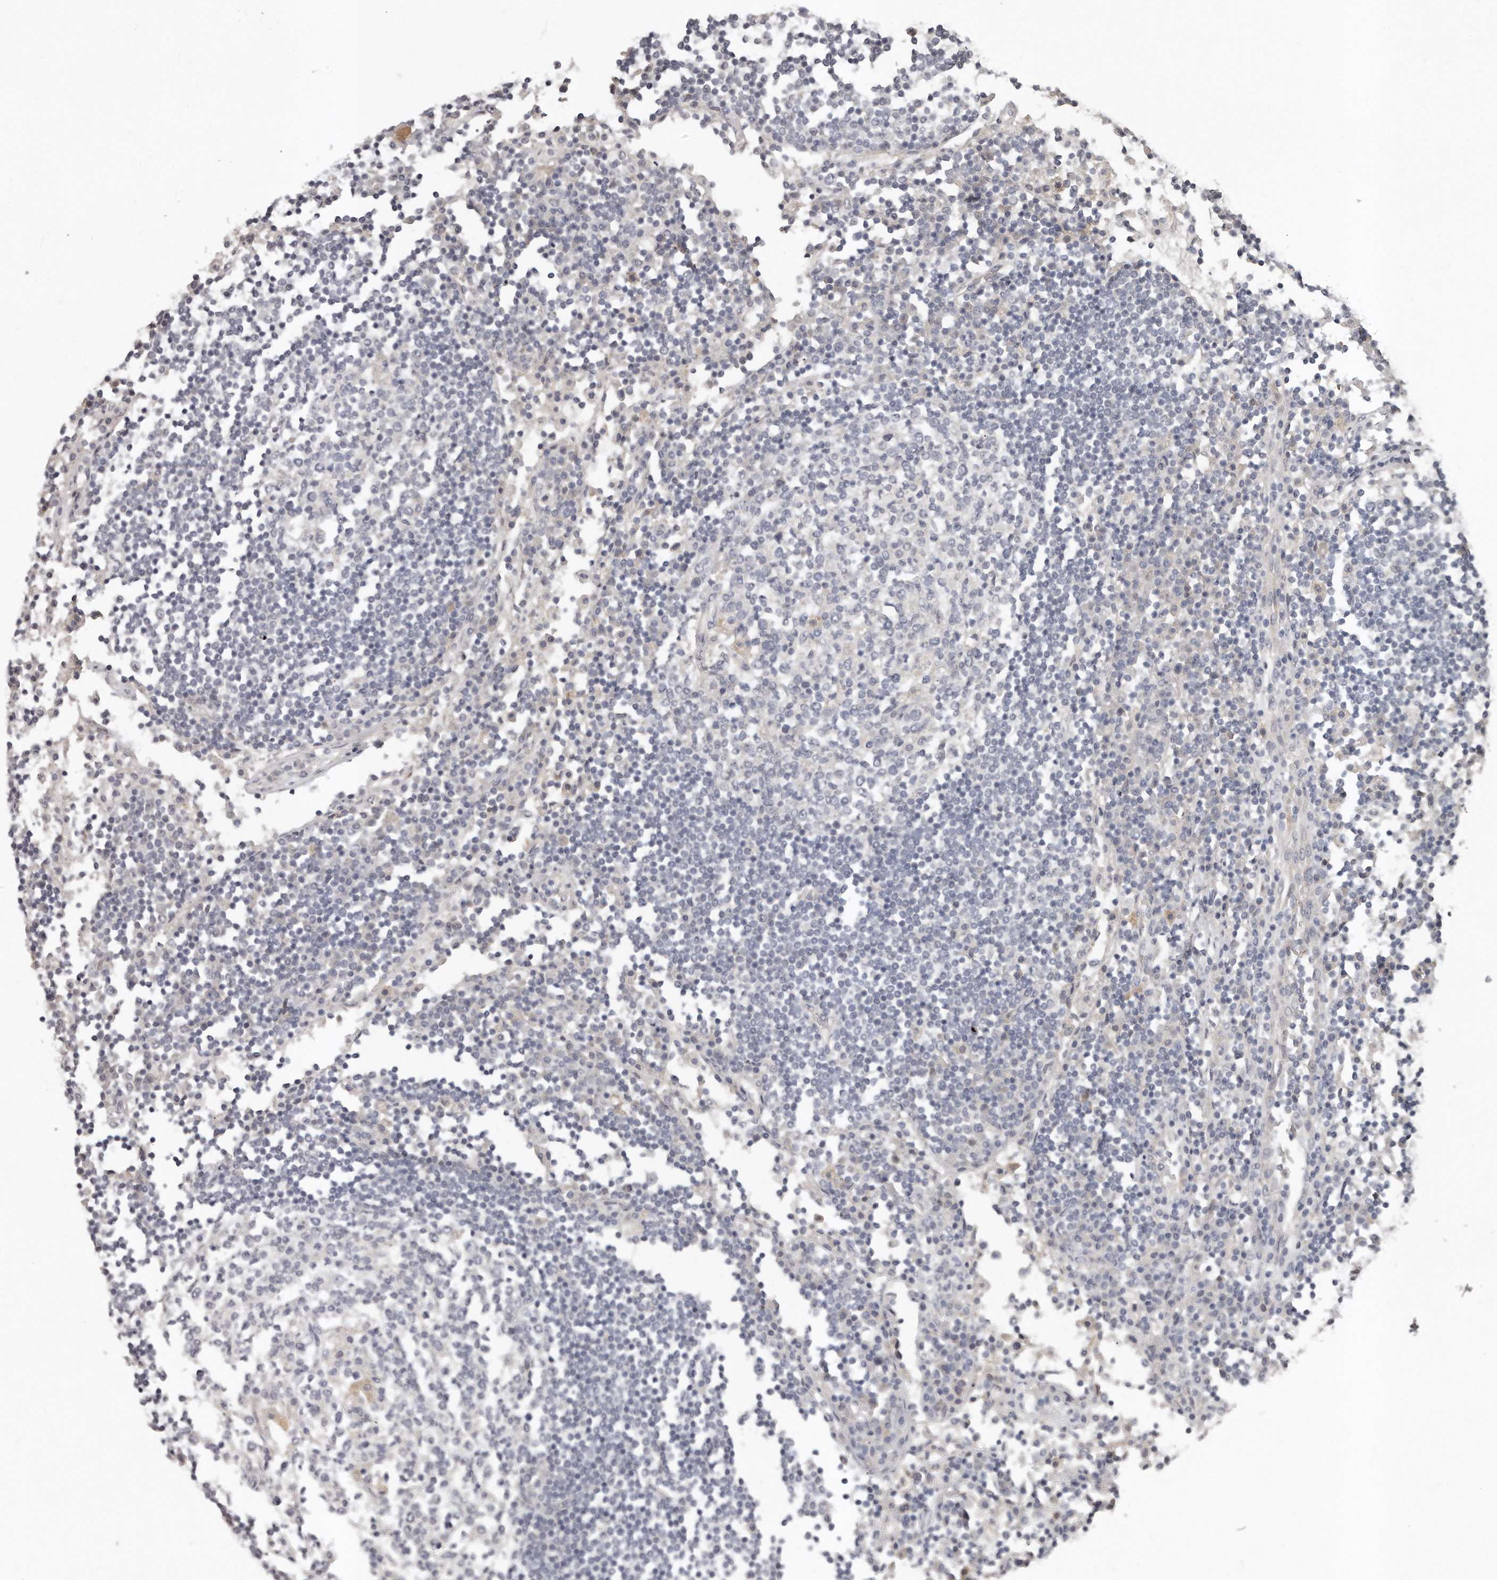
{"staining": {"intensity": "negative", "quantity": "none", "location": "none"}, "tissue": "lymph node", "cell_type": "Germinal center cells", "image_type": "normal", "snomed": [{"axis": "morphology", "description": "Normal tissue, NOS"}, {"axis": "topography", "description": "Lymph node"}], "caption": "IHC image of unremarkable human lymph node stained for a protein (brown), which exhibits no staining in germinal center cells.", "gene": "GGCT", "patient": {"sex": "female", "age": 53}}